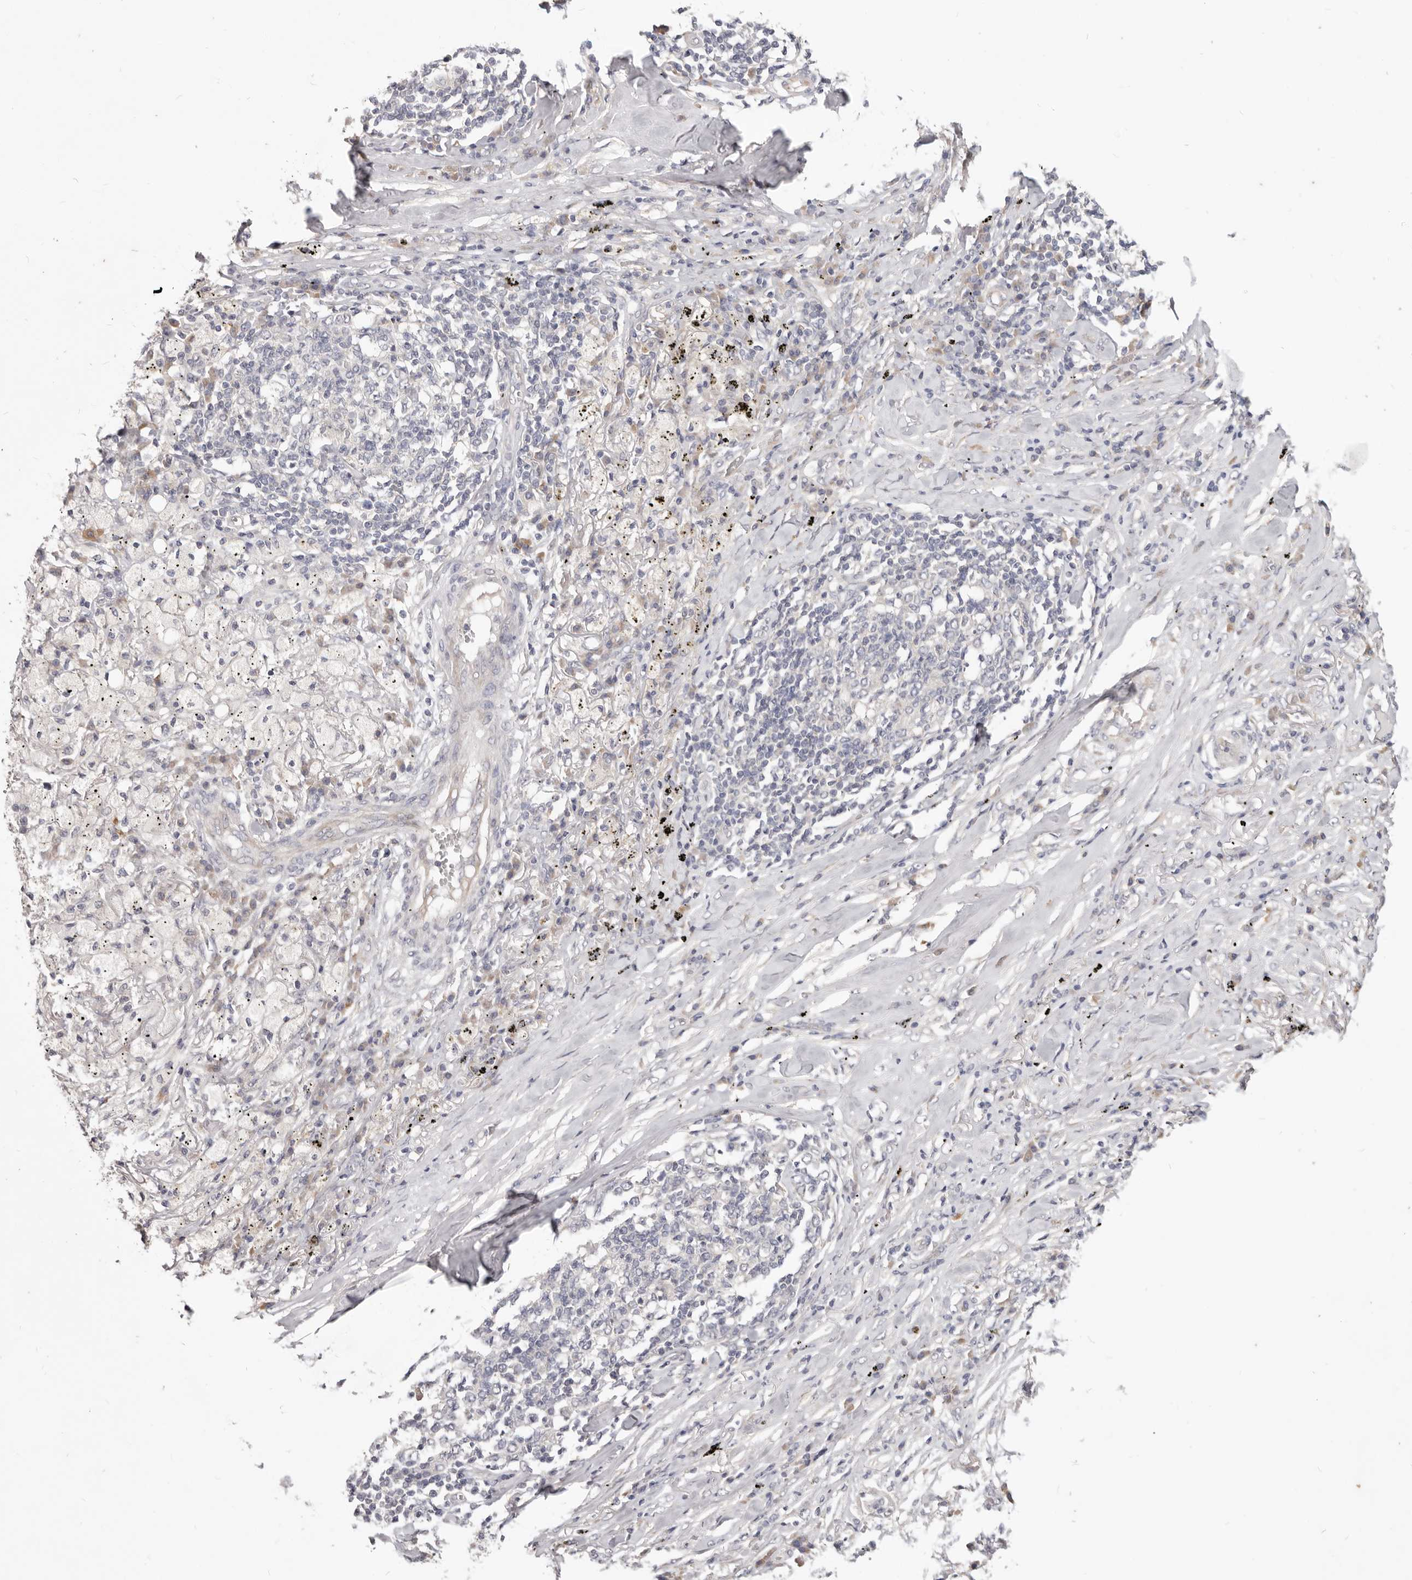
{"staining": {"intensity": "negative", "quantity": "none", "location": "none"}, "tissue": "lung cancer", "cell_type": "Tumor cells", "image_type": "cancer", "snomed": [{"axis": "morphology", "description": "Squamous cell carcinoma, NOS"}, {"axis": "topography", "description": "Lung"}], "caption": "There is no significant expression in tumor cells of squamous cell carcinoma (lung). Nuclei are stained in blue.", "gene": "WDR77", "patient": {"sex": "female", "age": 63}}